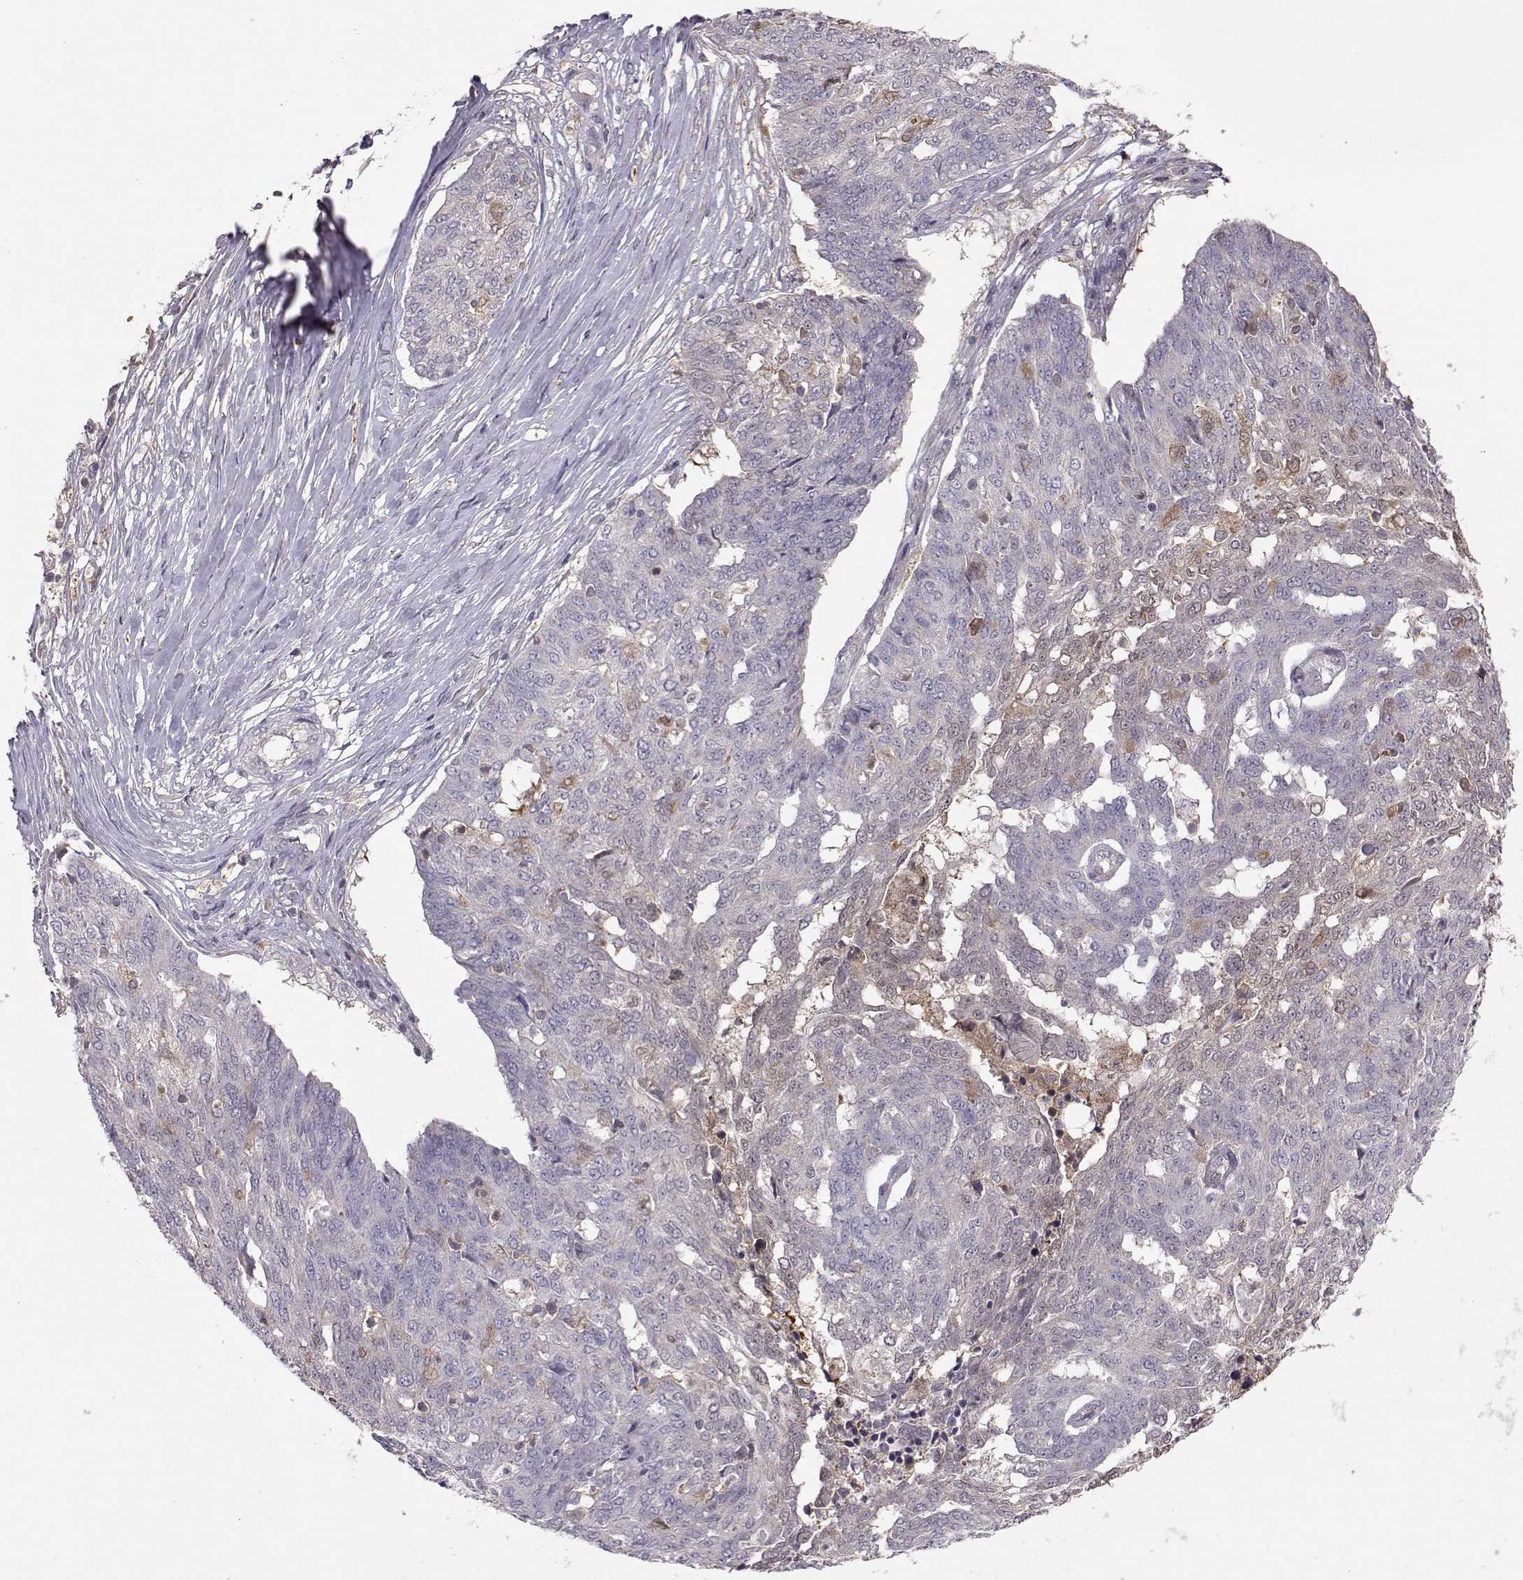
{"staining": {"intensity": "weak", "quantity": "<25%", "location": "cytoplasmic/membranous"}, "tissue": "ovarian cancer", "cell_type": "Tumor cells", "image_type": "cancer", "snomed": [{"axis": "morphology", "description": "Cystadenocarcinoma, serous, NOS"}, {"axis": "topography", "description": "Ovary"}], "caption": "DAB immunohistochemical staining of ovarian serous cystadenocarcinoma reveals no significant expression in tumor cells.", "gene": "NCAM2", "patient": {"sex": "female", "age": 67}}